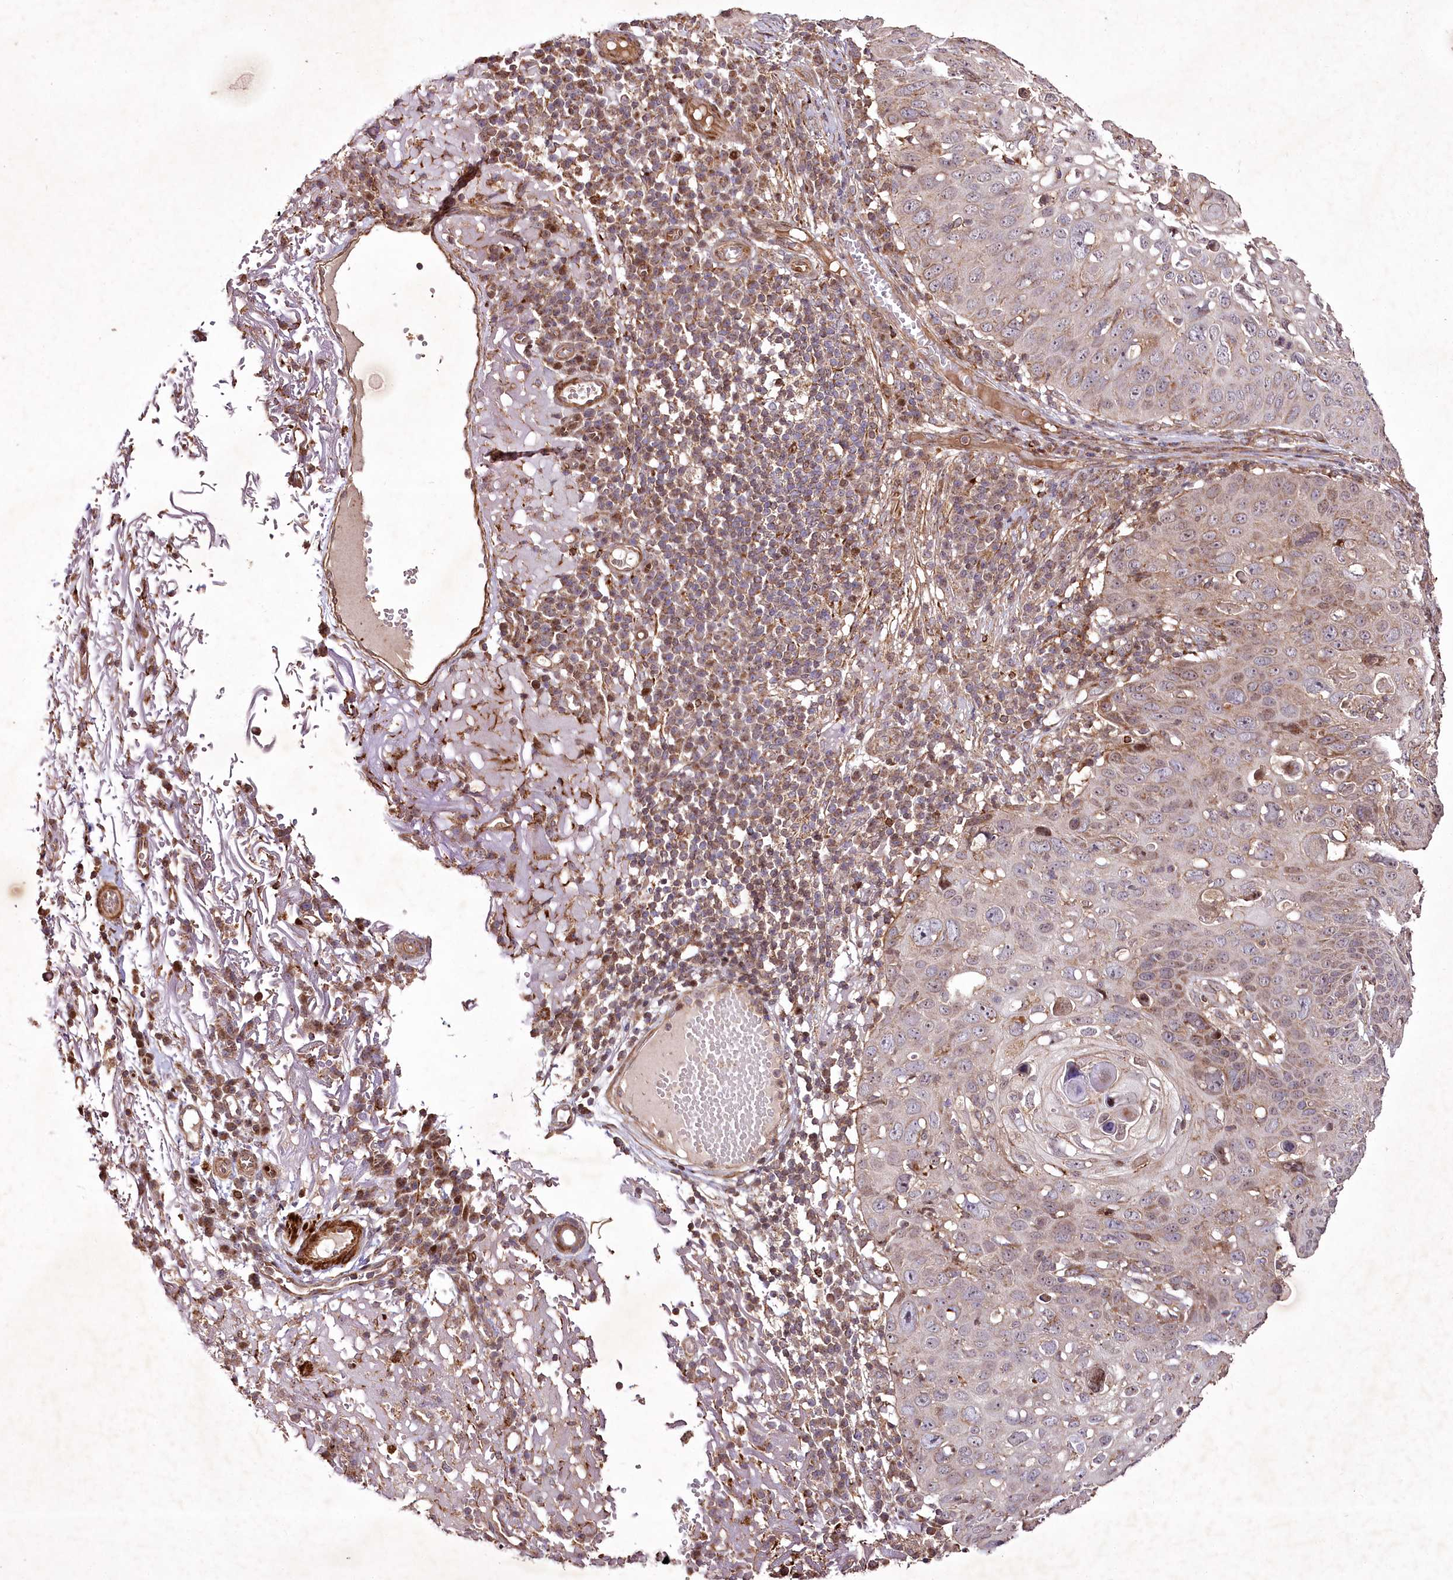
{"staining": {"intensity": "moderate", "quantity": "<25%", "location": "cytoplasmic/membranous,nuclear"}, "tissue": "skin cancer", "cell_type": "Tumor cells", "image_type": "cancer", "snomed": [{"axis": "morphology", "description": "Squamous cell carcinoma, NOS"}, {"axis": "topography", "description": "Skin"}], "caption": "The micrograph reveals a brown stain indicating the presence of a protein in the cytoplasmic/membranous and nuclear of tumor cells in skin cancer (squamous cell carcinoma).", "gene": "PSTK", "patient": {"sex": "female", "age": 90}}